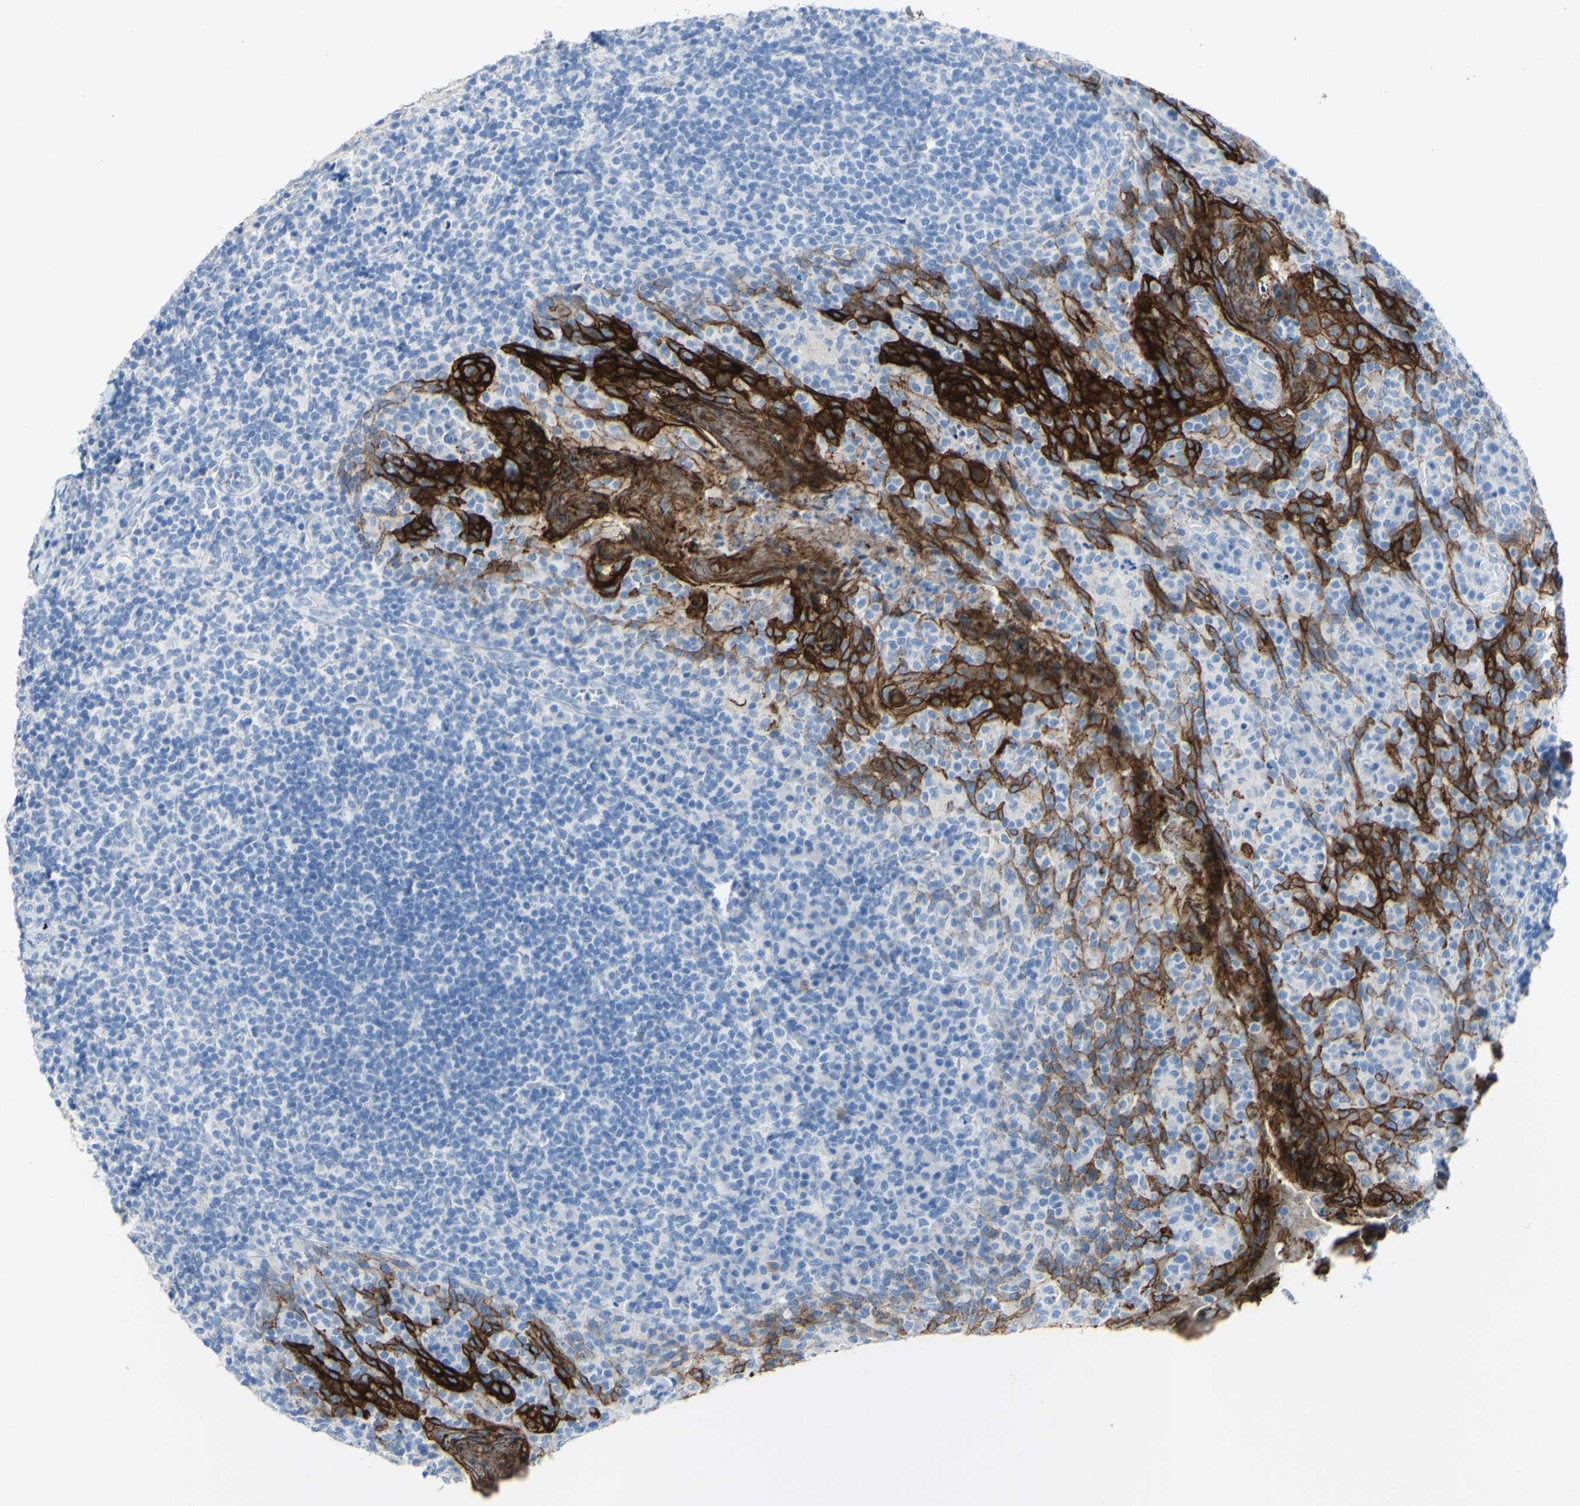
{"staining": {"intensity": "negative", "quantity": "none", "location": "none"}, "tissue": "tonsil", "cell_type": "Germinal center cells", "image_type": "normal", "snomed": [{"axis": "morphology", "description": "Normal tissue, NOS"}, {"axis": "topography", "description": "Tonsil"}], "caption": "A high-resolution micrograph shows immunohistochemistry (IHC) staining of normal tonsil, which demonstrates no significant expression in germinal center cells. (Stains: DAB immunohistochemistry (IHC) with hematoxylin counter stain, Microscopy: brightfield microscopy at high magnification).", "gene": "DSC2", "patient": {"sex": "male", "age": 17}}